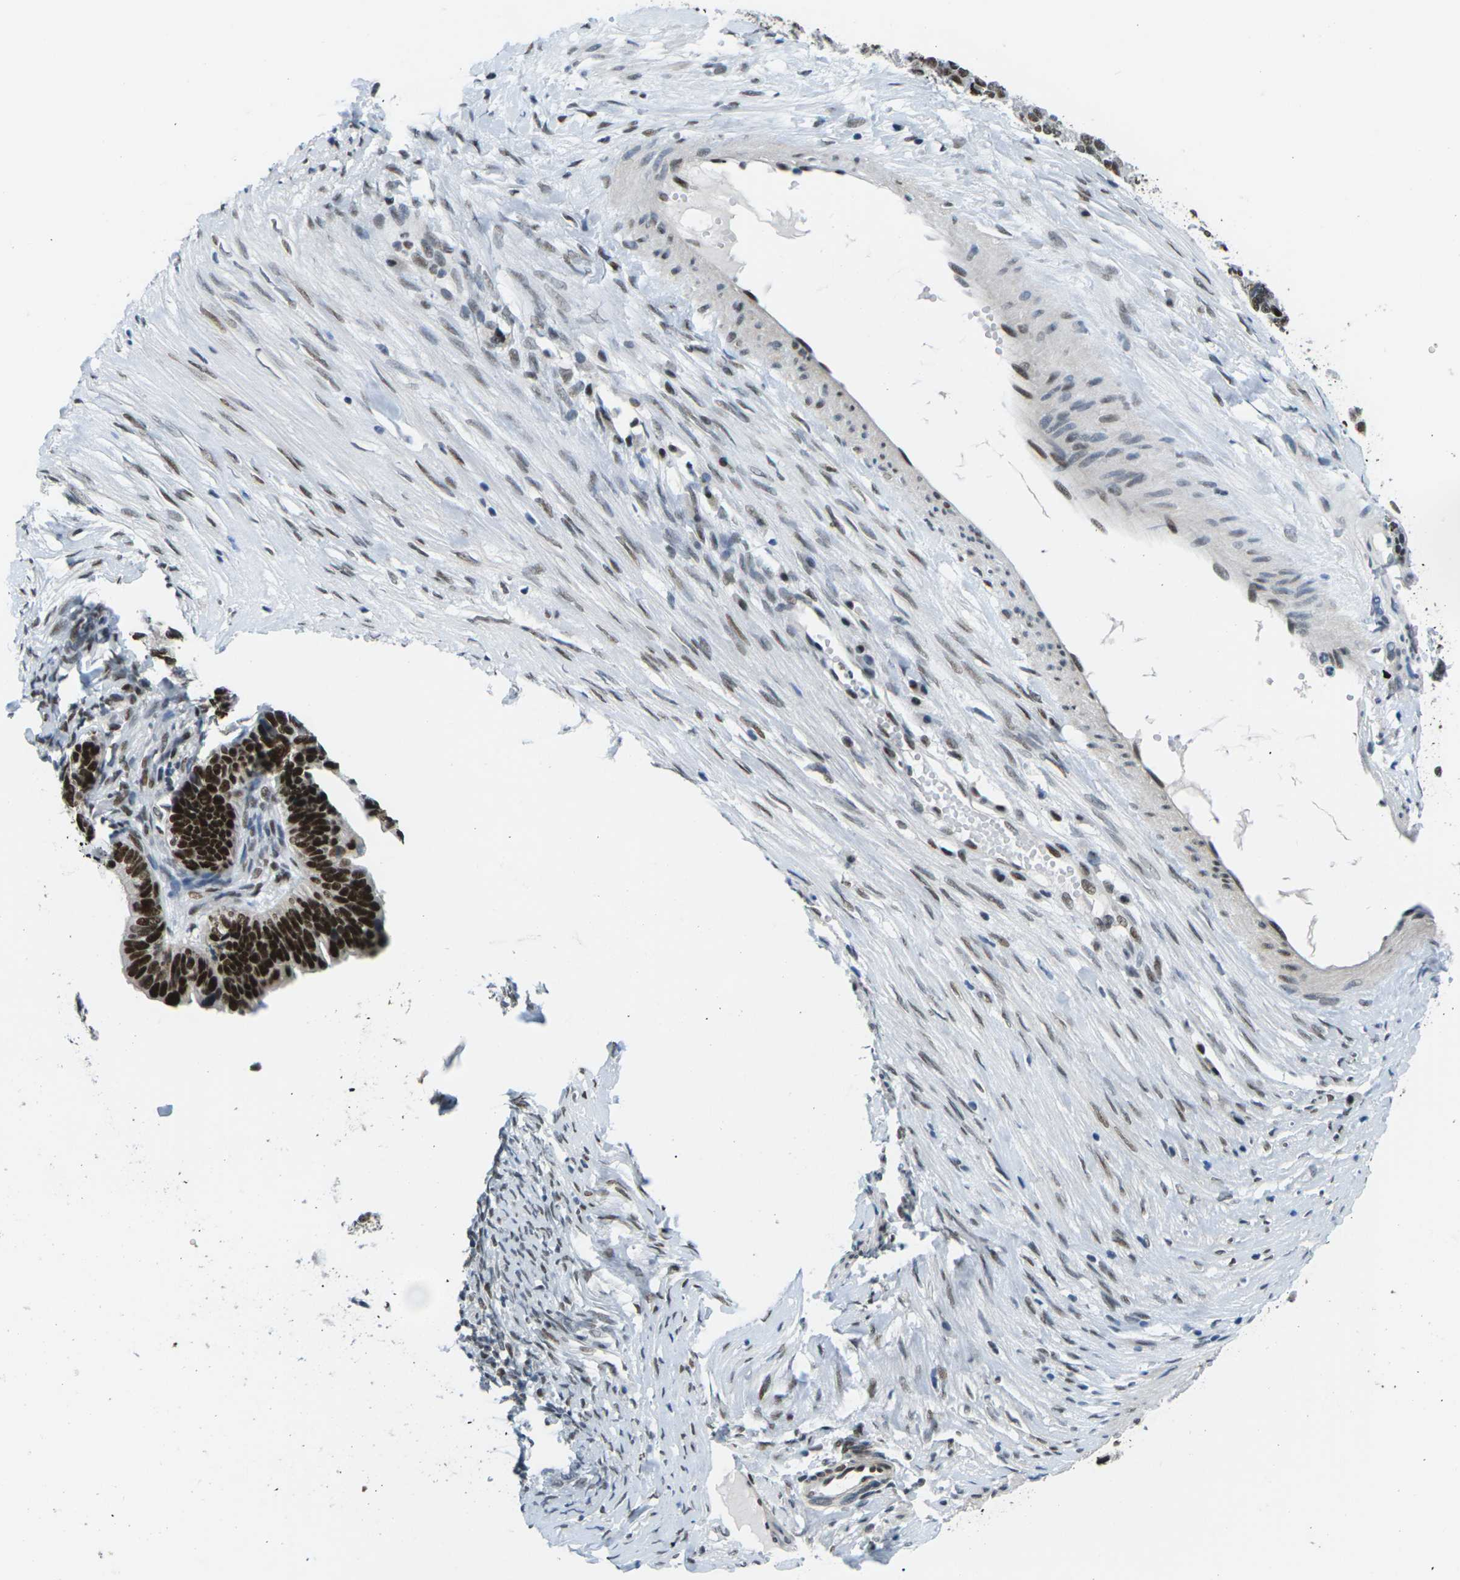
{"staining": {"intensity": "strong", "quantity": ">75%", "location": "nuclear"}, "tissue": "ovarian cancer", "cell_type": "Tumor cells", "image_type": "cancer", "snomed": [{"axis": "morphology", "description": "Cystadenocarcinoma, serous, NOS"}, {"axis": "topography", "description": "Ovary"}], "caption": "Immunohistochemical staining of human ovarian cancer exhibits high levels of strong nuclear protein positivity in about >75% of tumor cells.", "gene": "PSME3", "patient": {"sex": "female", "age": 56}}